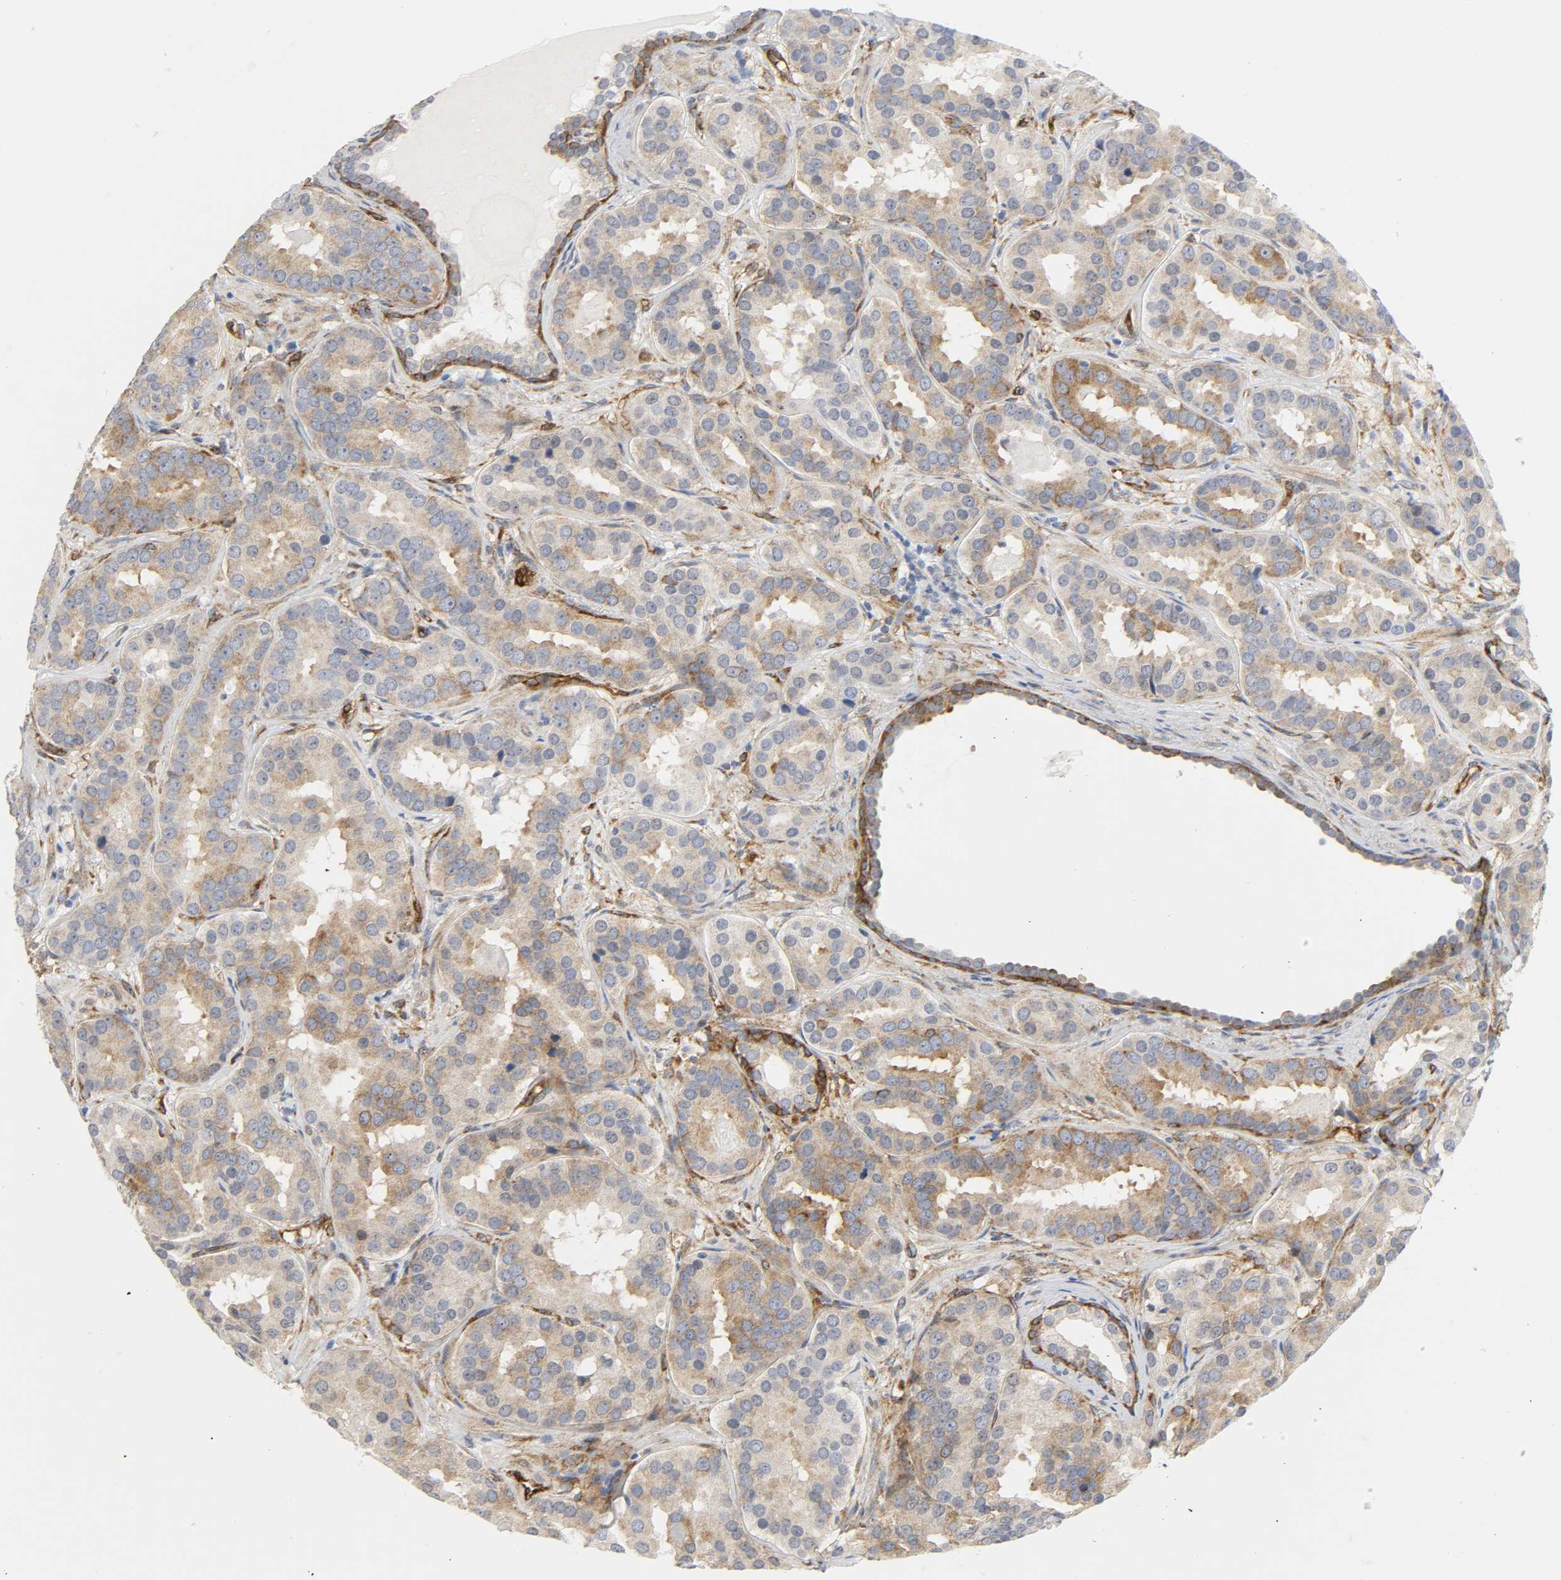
{"staining": {"intensity": "weak", "quantity": ">75%", "location": "cytoplasmic/membranous"}, "tissue": "prostate cancer", "cell_type": "Tumor cells", "image_type": "cancer", "snomed": [{"axis": "morphology", "description": "Adenocarcinoma, Low grade"}, {"axis": "topography", "description": "Prostate"}], "caption": "Immunohistochemical staining of prostate low-grade adenocarcinoma reveals weak cytoplasmic/membranous protein positivity in about >75% of tumor cells.", "gene": "DOCK1", "patient": {"sex": "male", "age": 59}}